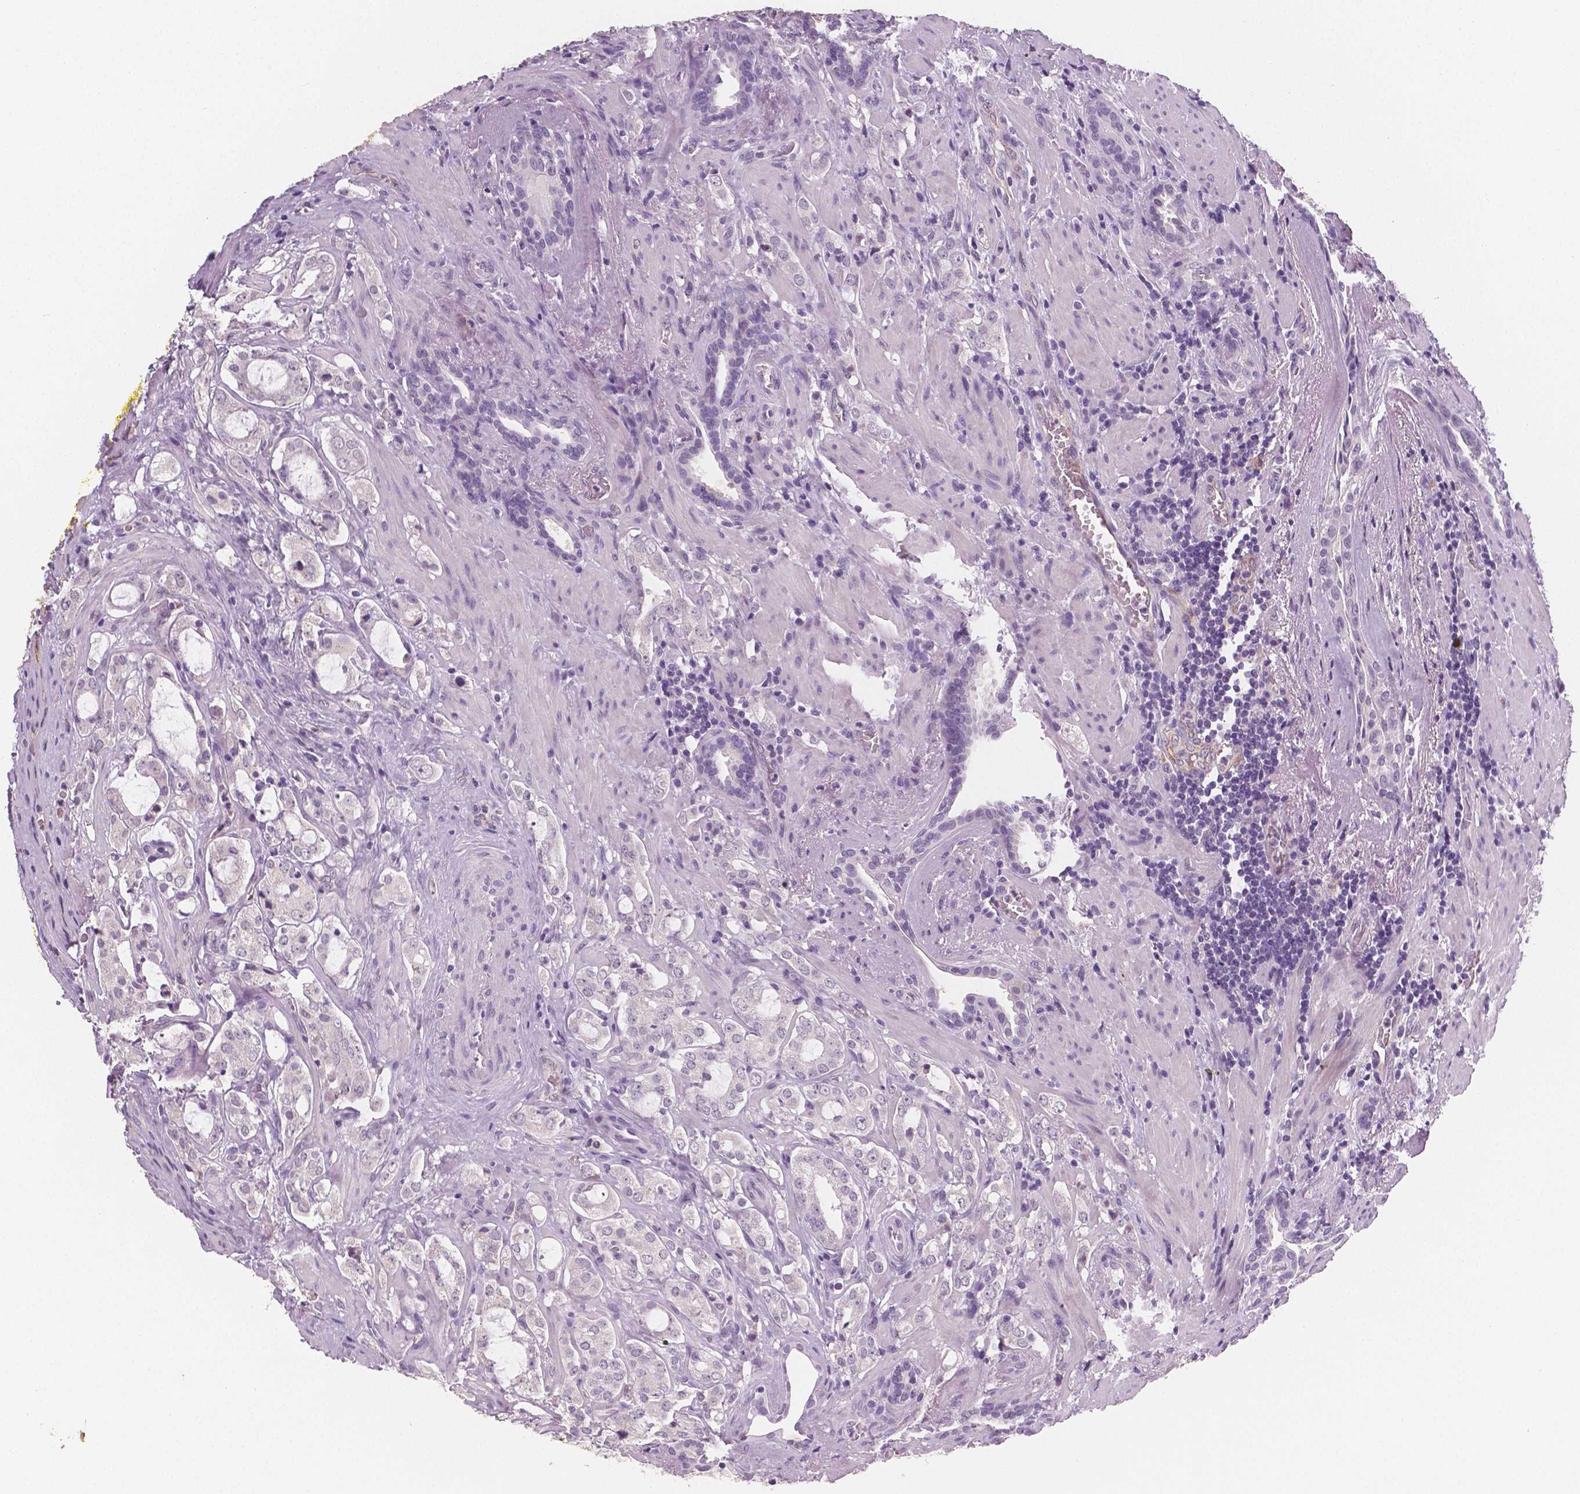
{"staining": {"intensity": "negative", "quantity": "none", "location": "none"}, "tissue": "prostate cancer", "cell_type": "Tumor cells", "image_type": "cancer", "snomed": [{"axis": "morphology", "description": "Adenocarcinoma, NOS"}, {"axis": "topography", "description": "Prostate"}], "caption": "DAB immunohistochemical staining of prostate cancer (adenocarcinoma) displays no significant positivity in tumor cells. (DAB (3,3'-diaminobenzidine) immunohistochemistry visualized using brightfield microscopy, high magnification).", "gene": "TSPAN7", "patient": {"sex": "male", "age": 66}}